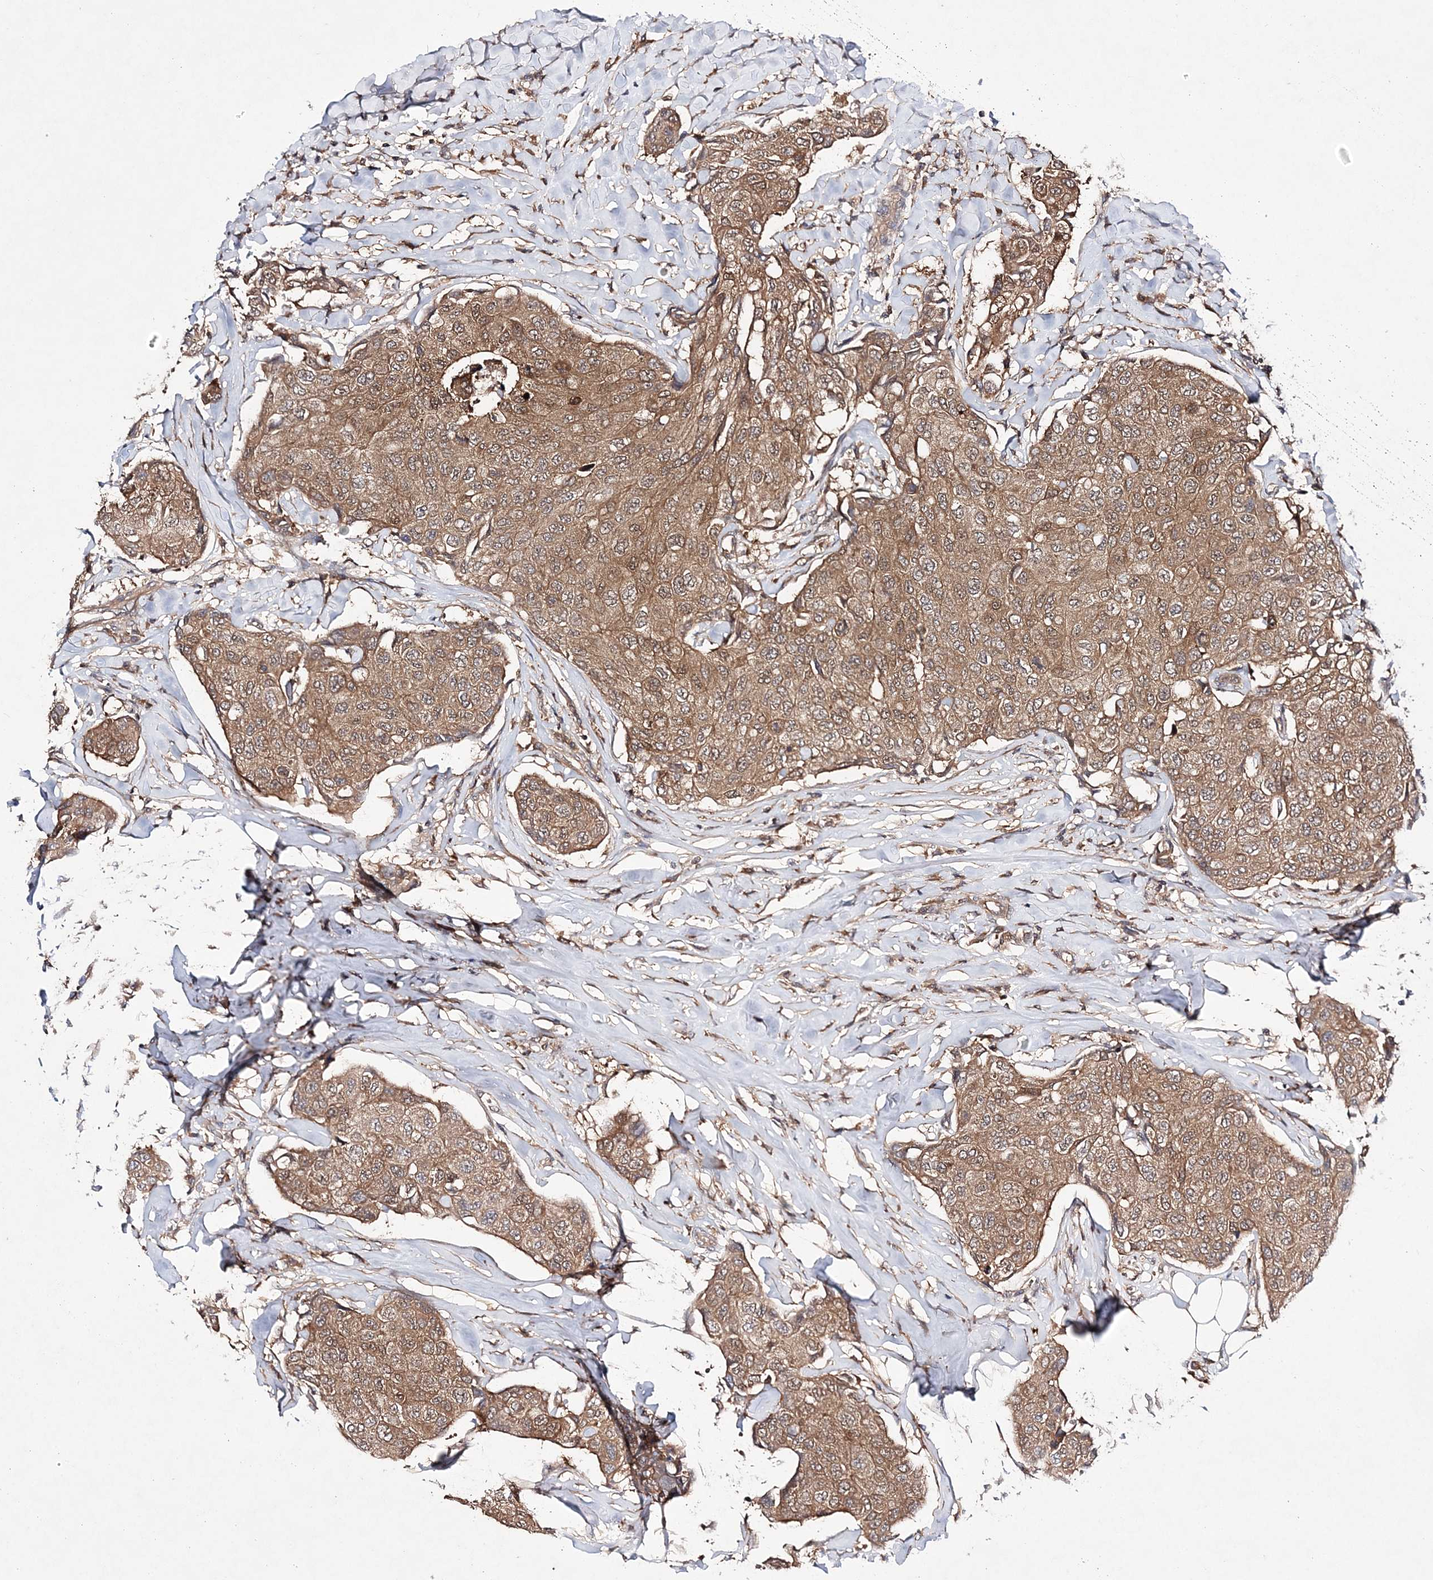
{"staining": {"intensity": "moderate", "quantity": ">75%", "location": "cytoplasmic/membranous,nuclear"}, "tissue": "breast cancer", "cell_type": "Tumor cells", "image_type": "cancer", "snomed": [{"axis": "morphology", "description": "Duct carcinoma"}, {"axis": "topography", "description": "Breast"}], "caption": "Human breast intraductal carcinoma stained with a protein marker shows moderate staining in tumor cells.", "gene": "TMEM9B", "patient": {"sex": "female", "age": 80}}